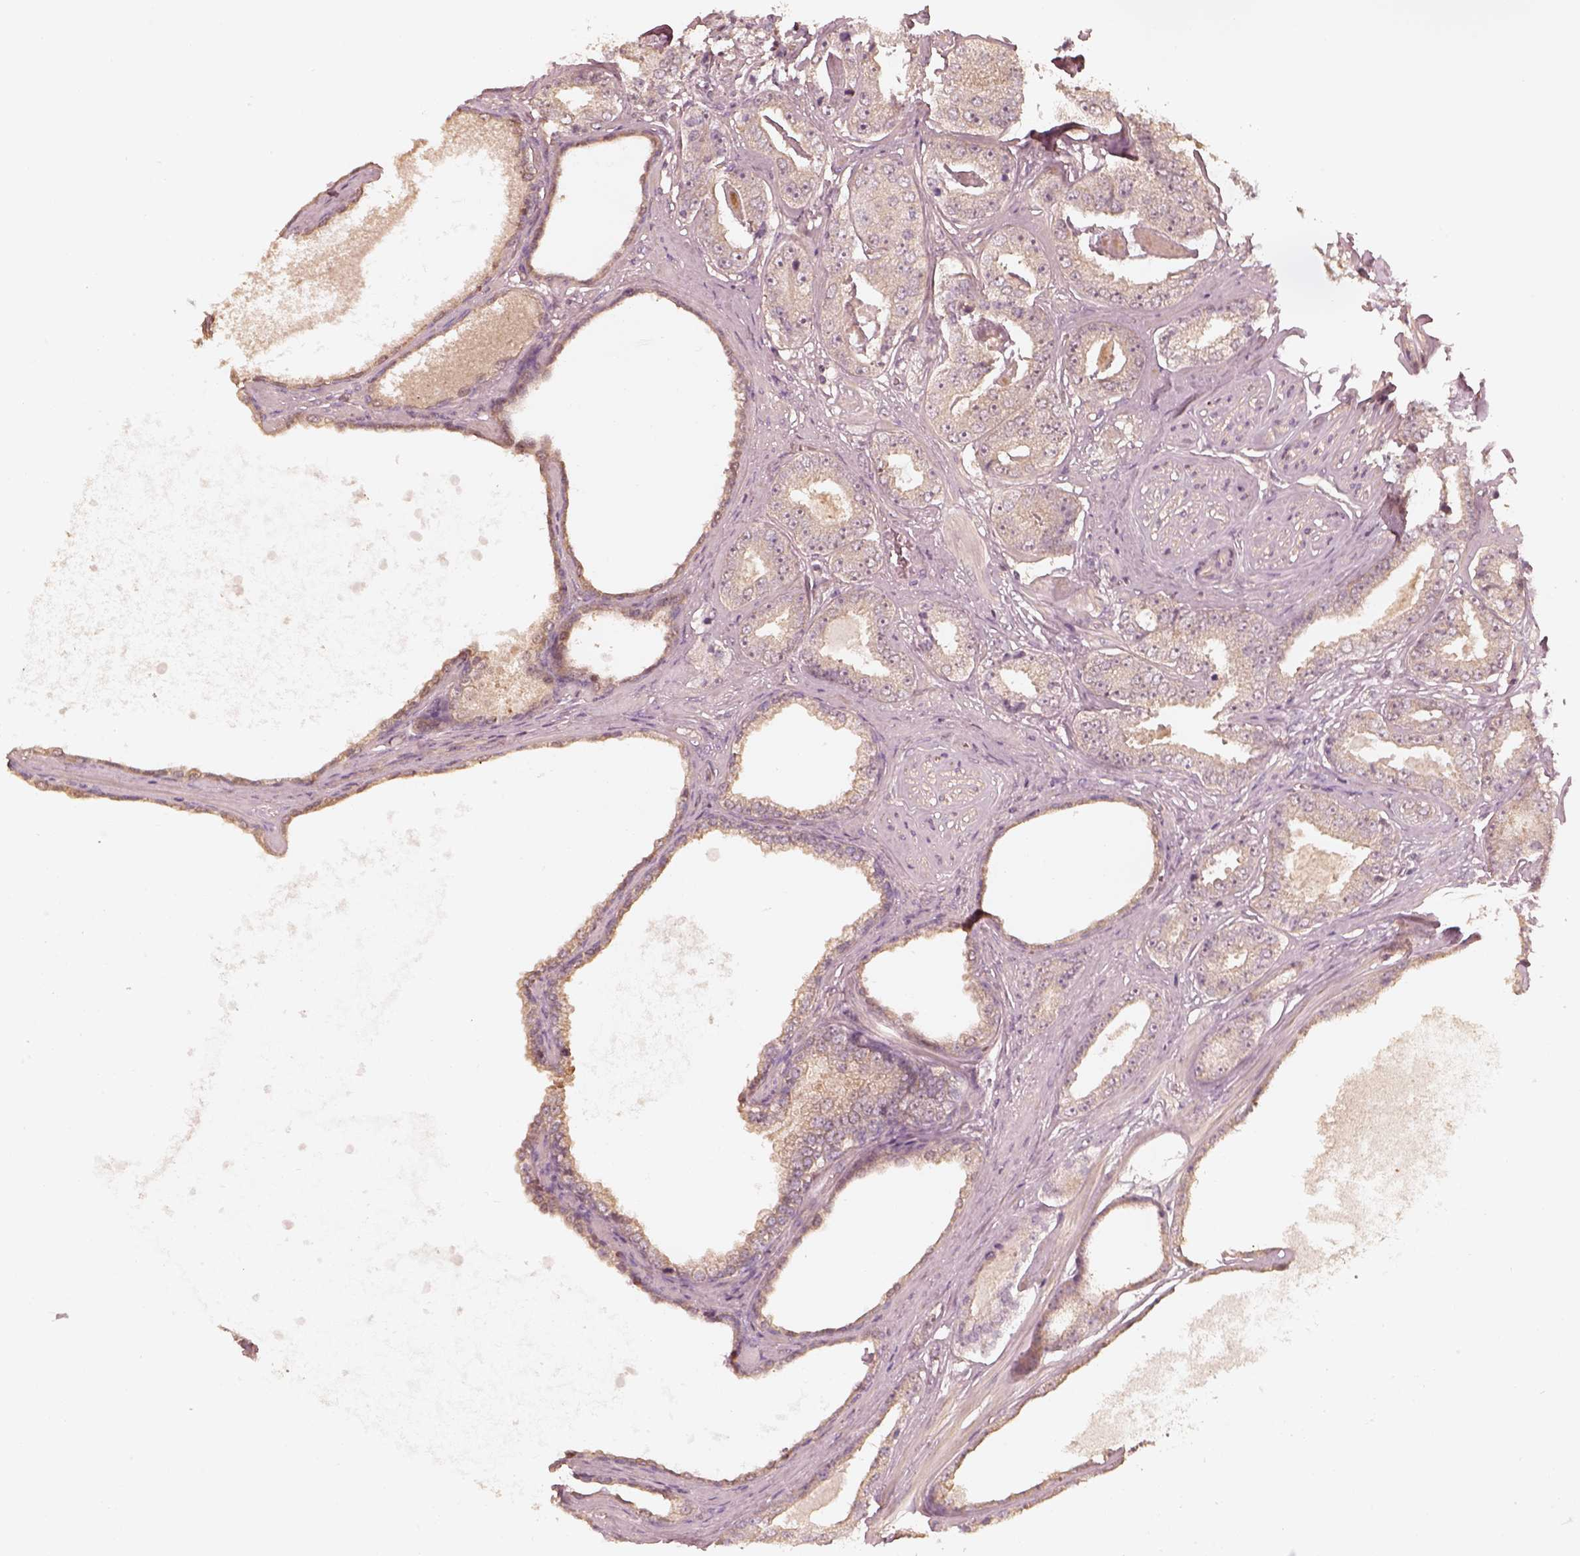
{"staining": {"intensity": "weak", "quantity": "<25%", "location": "cytoplasmic/membranous"}, "tissue": "prostate cancer", "cell_type": "Tumor cells", "image_type": "cancer", "snomed": [{"axis": "morphology", "description": "Adenocarcinoma, NOS"}, {"axis": "topography", "description": "Prostate"}], "caption": "Immunohistochemical staining of human prostate adenocarcinoma demonstrates no significant expression in tumor cells.", "gene": "KIF5C", "patient": {"sex": "male", "age": 64}}